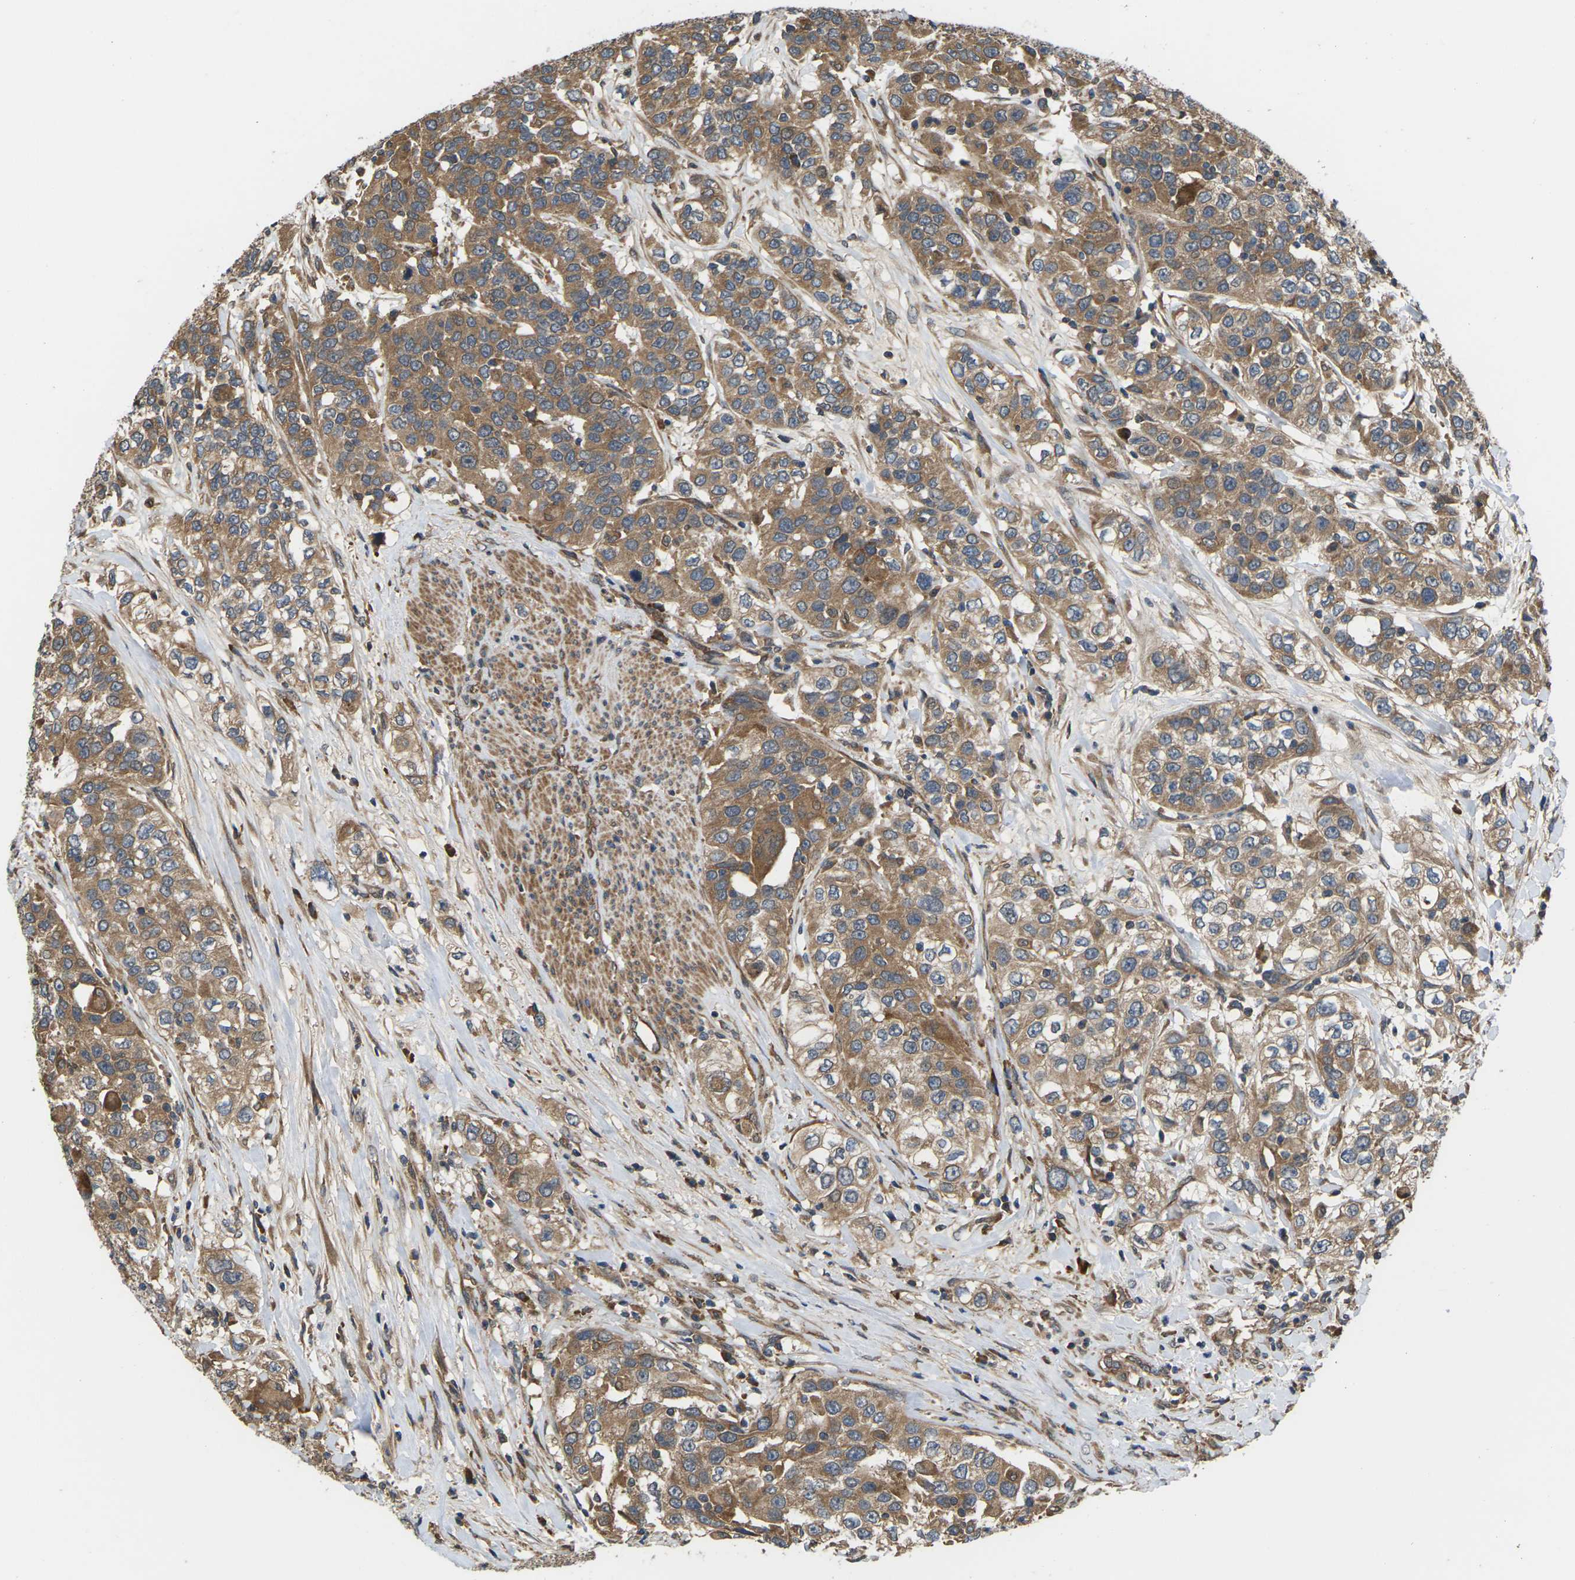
{"staining": {"intensity": "moderate", "quantity": ">75%", "location": "cytoplasmic/membranous"}, "tissue": "urothelial cancer", "cell_type": "Tumor cells", "image_type": "cancer", "snomed": [{"axis": "morphology", "description": "Urothelial carcinoma, High grade"}, {"axis": "topography", "description": "Urinary bladder"}], "caption": "Immunohistochemistry (IHC) (DAB (3,3'-diaminobenzidine)) staining of human urothelial cancer displays moderate cytoplasmic/membranous protein staining in about >75% of tumor cells.", "gene": "NRAS", "patient": {"sex": "female", "age": 80}}